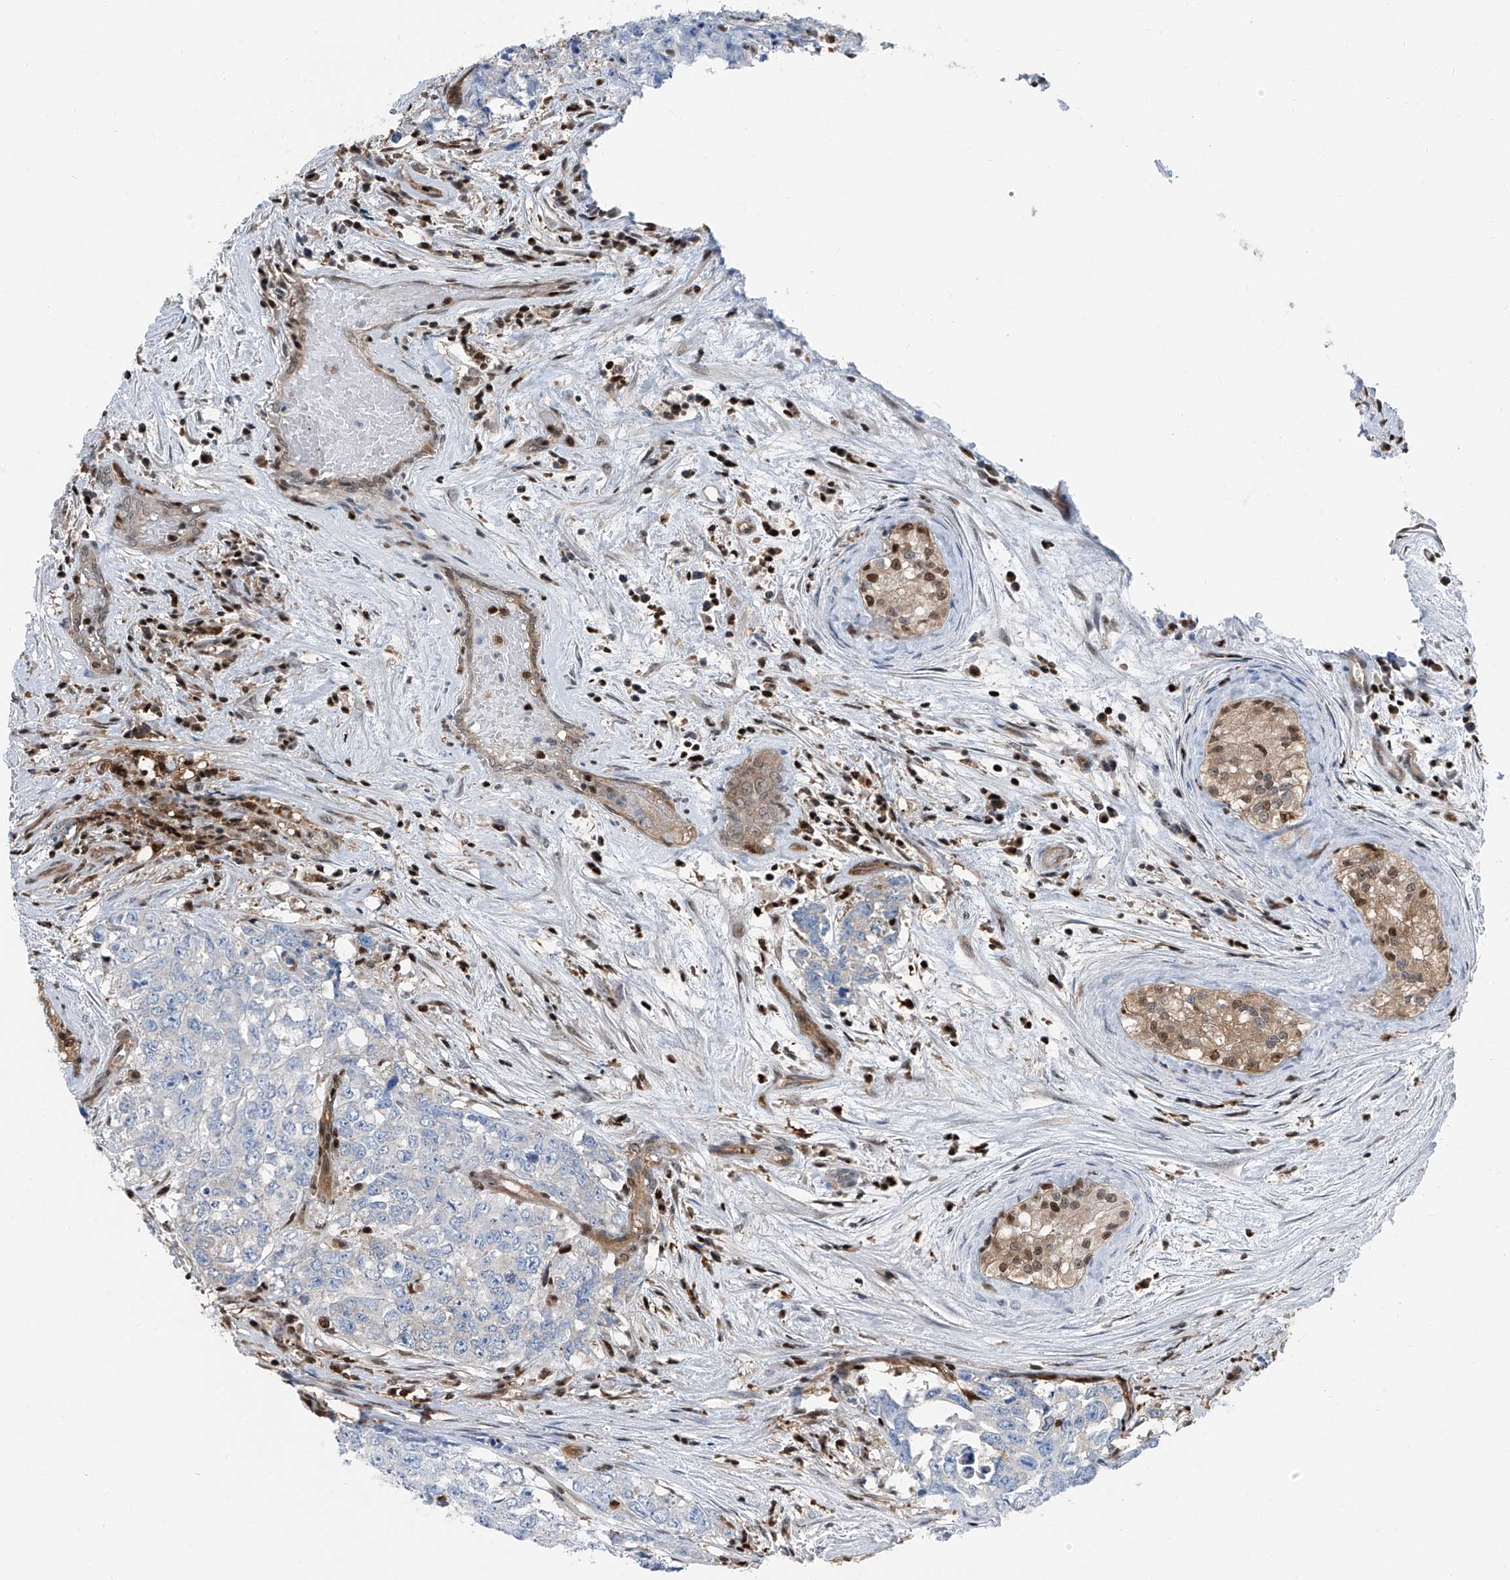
{"staining": {"intensity": "negative", "quantity": "none", "location": "none"}, "tissue": "testis cancer", "cell_type": "Tumor cells", "image_type": "cancer", "snomed": [{"axis": "morphology", "description": "Carcinoma, Embryonal, NOS"}, {"axis": "topography", "description": "Testis"}], "caption": "Immunohistochemical staining of testis cancer (embryonal carcinoma) shows no significant expression in tumor cells.", "gene": "PSMB10", "patient": {"sex": "male", "age": 28}}